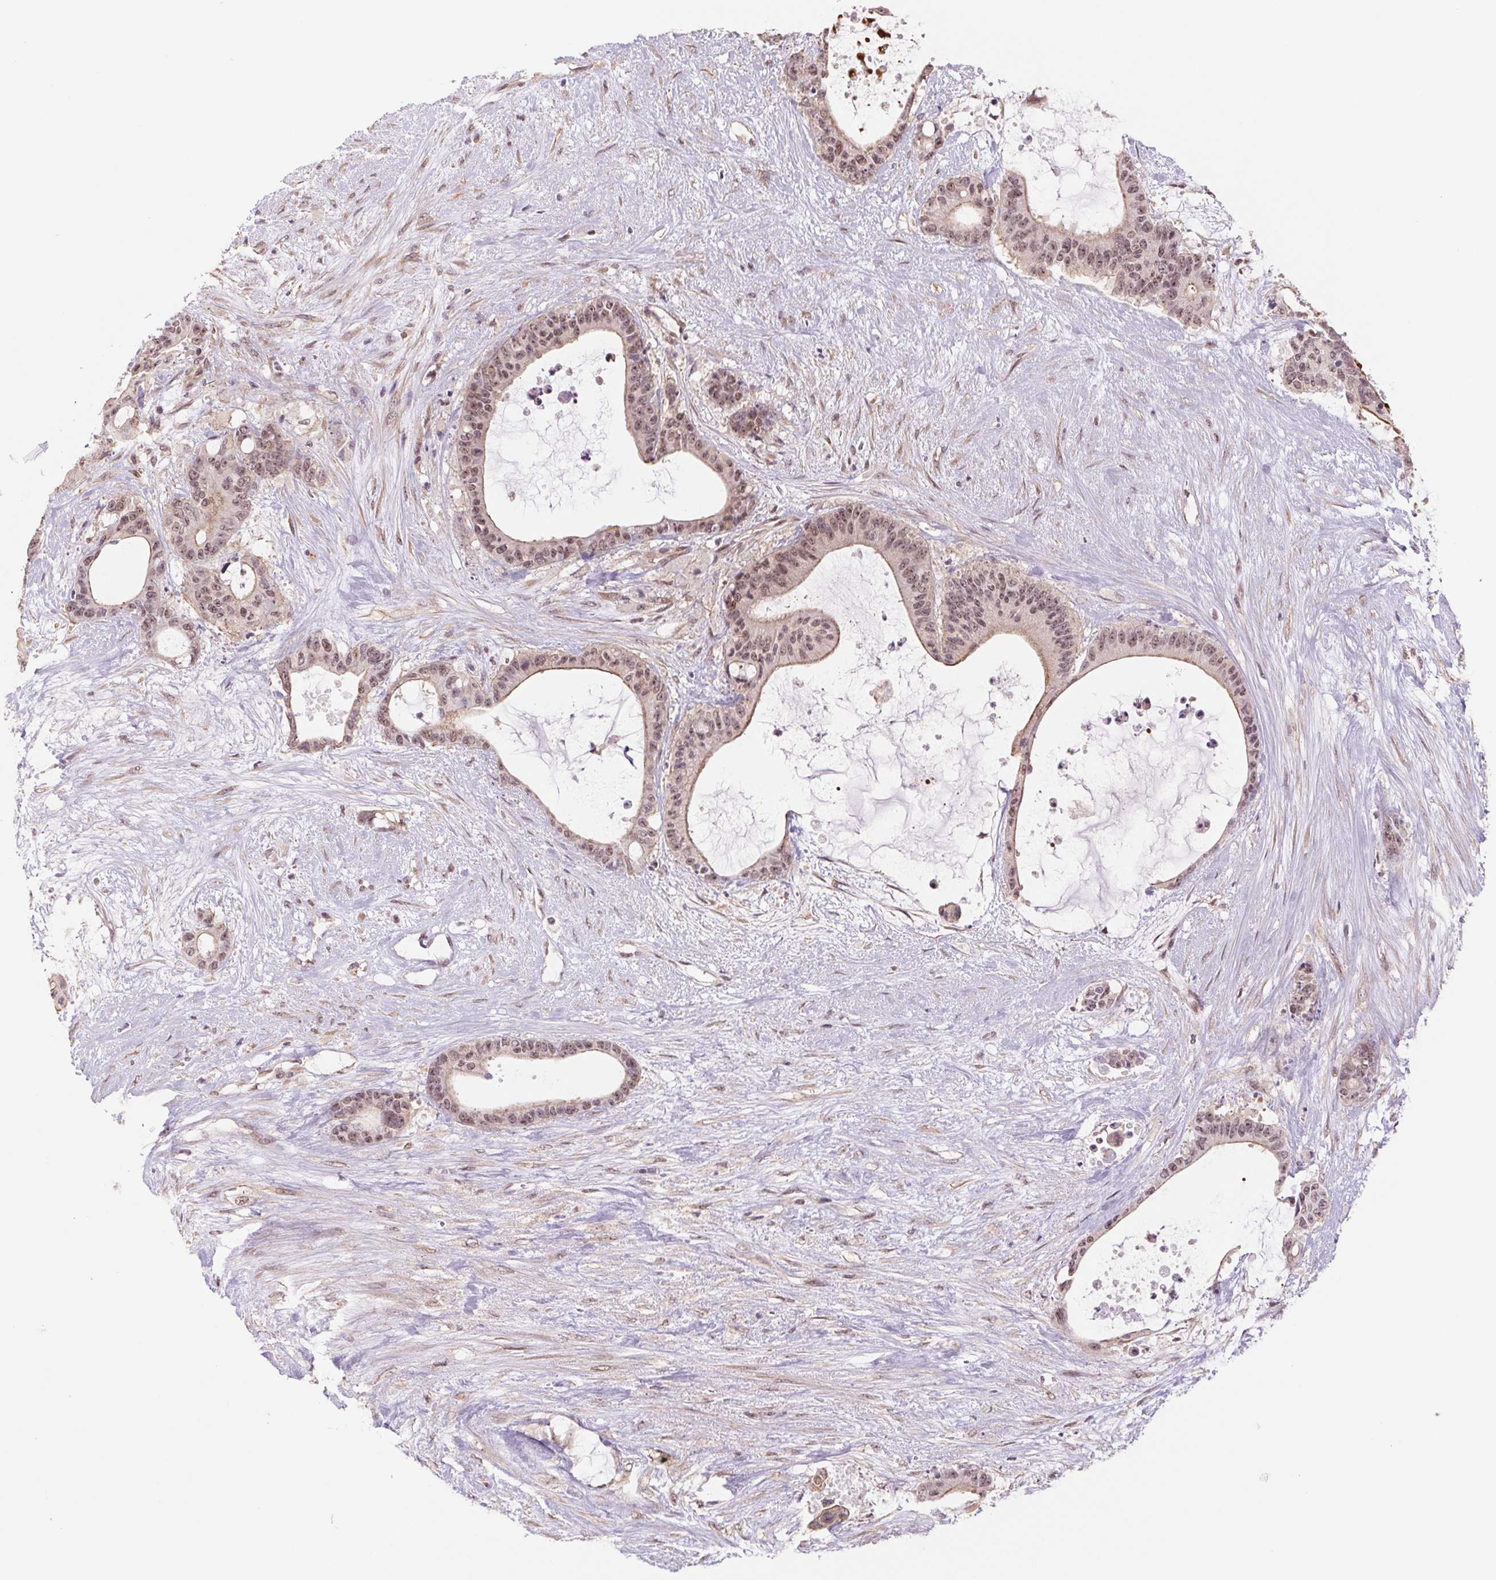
{"staining": {"intensity": "weak", "quantity": ">75%", "location": "nuclear"}, "tissue": "liver cancer", "cell_type": "Tumor cells", "image_type": "cancer", "snomed": [{"axis": "morphology", "description": "Normal tissue, NOS"}, {"axis": "morphology", "description": "Cholangiocarcinoma"}, {"axis": "topography", "description": "Liver"}, {"axis": "topography", "description": "Peripheral nerve tissue"}], "caption": "DAB immunohistochemical staining of liver cancer (cholangiocarcinoma) exhibits weak nuclear protein staining in approximately >75% of tumor cells. The staining was performed using DAB (3,3'-diaminobenzidine), with brown indicating positive protein expression. Nuclei are stained blue with hematoxylin.", "gene": "CWC25", "patient": {"sex": "female", "age": 73}}